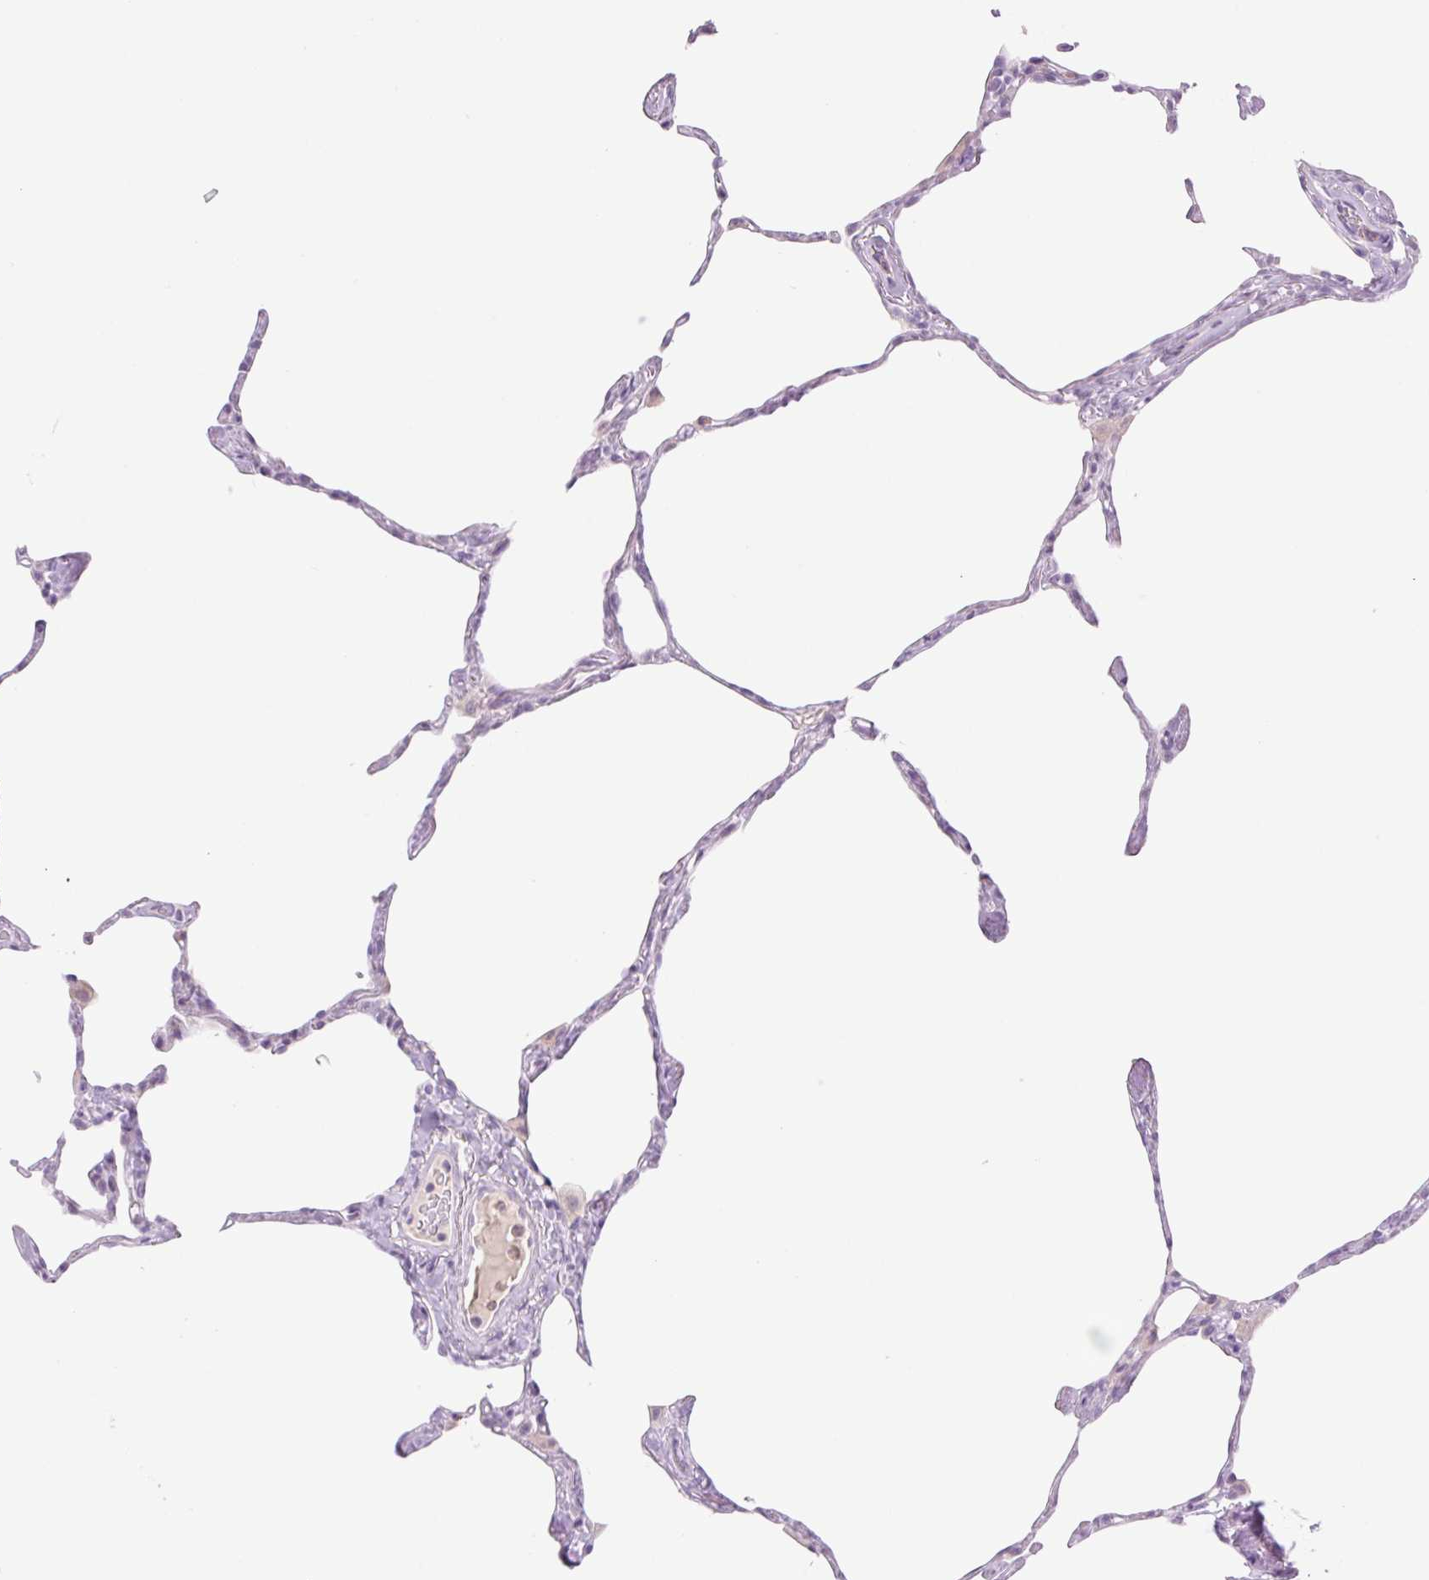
{"staining": {"intensity": "negative", "quantity": "none", "location": "none"}, "tissue": "lung", "cell_type": "Alveolar cells", "image_type": "normal", "snomed": [{"axis": "morphology", "description": "Normal tissue, NOS"}, {"axis": "topography", "description": "Lung"}], "caption": "This is an IHC image of unremarkable human lung. There is no staining in alveolar cells.", "gene": "TBX15", "patient": {"sex": "male", "age": 65}}